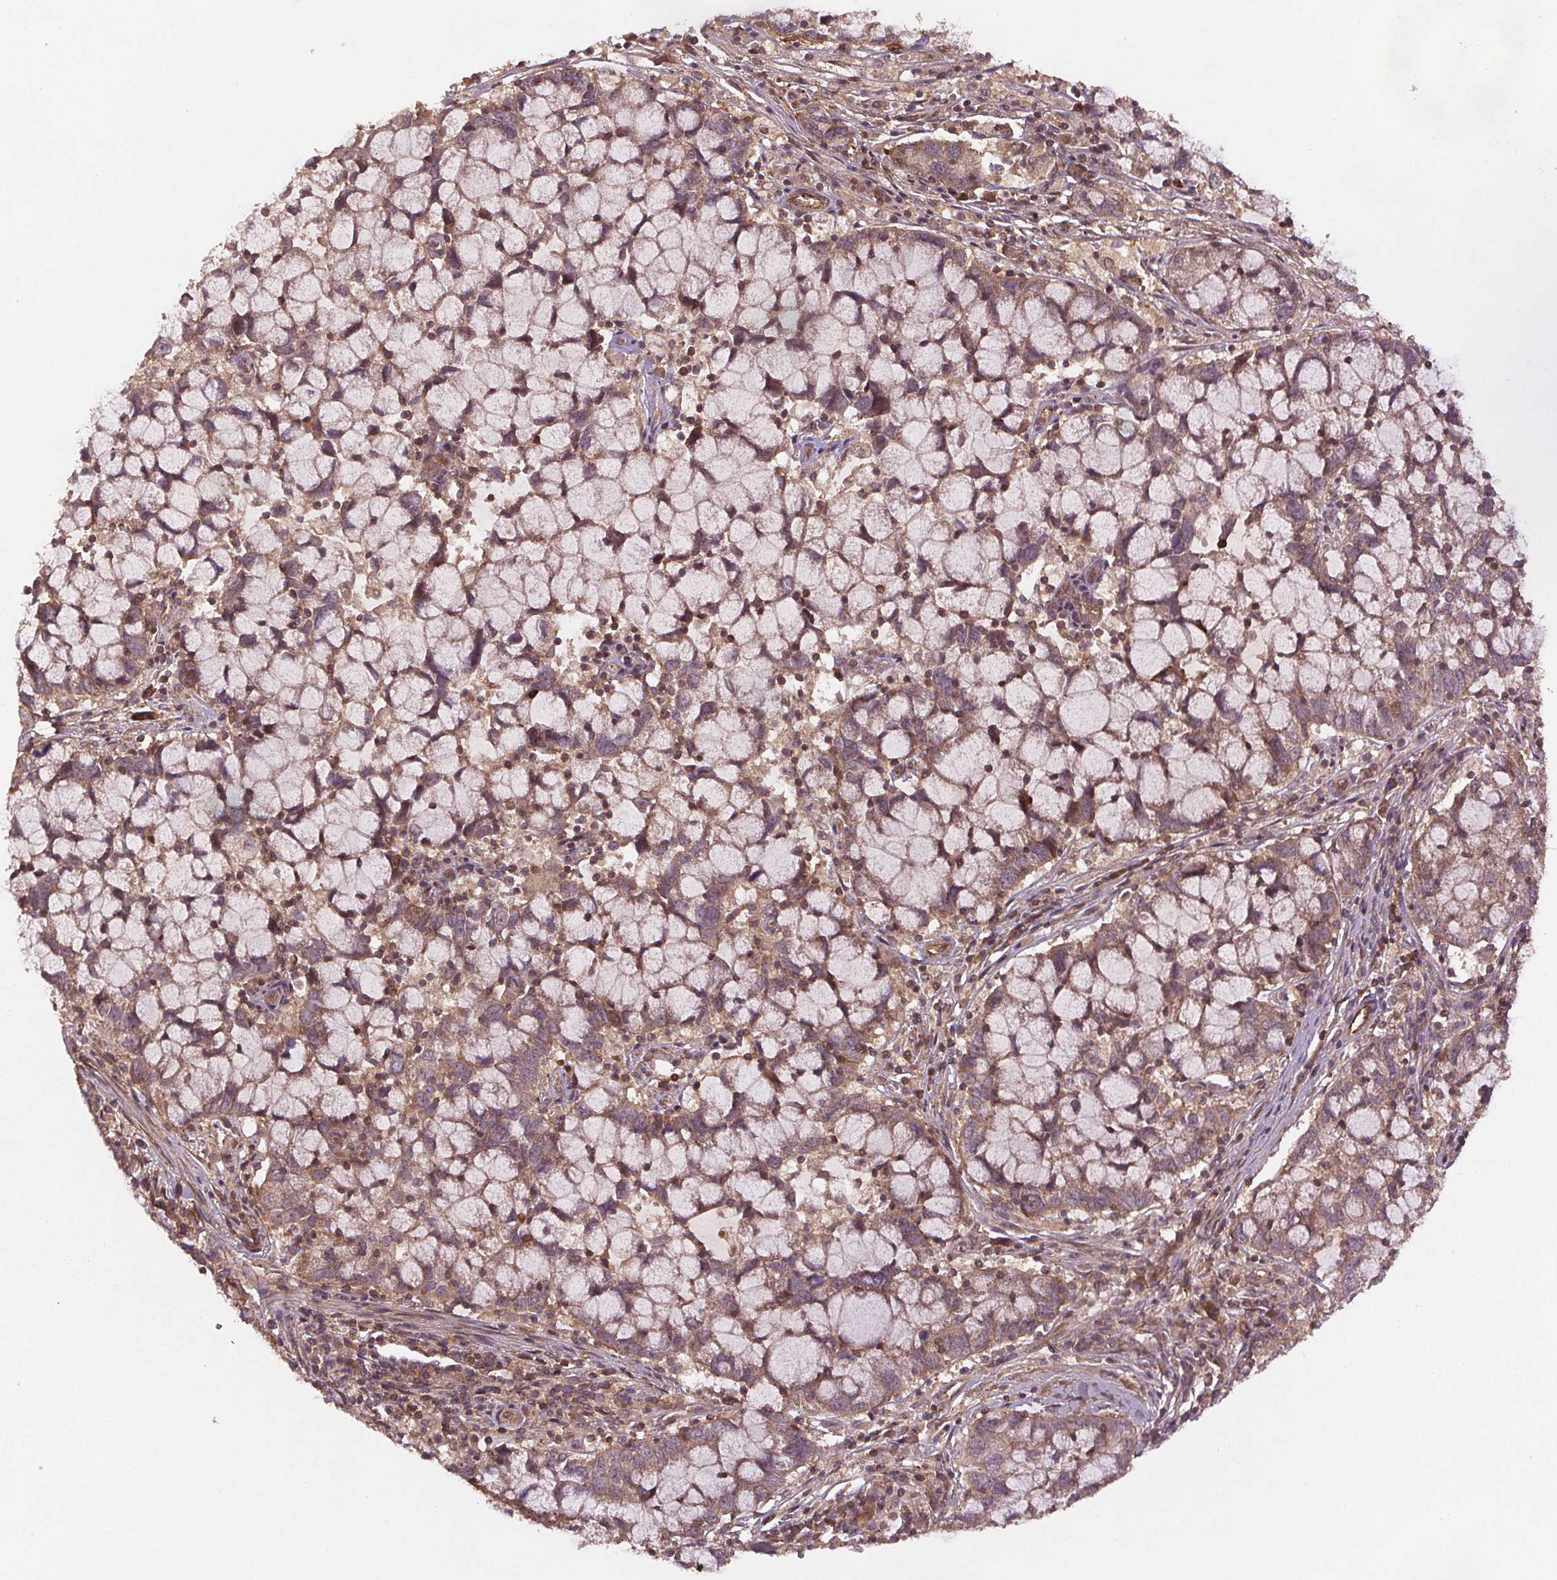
{"staining": {"intensity": "weak", "quantity": ">75%", "location": "cytoplasmic/membranous"}, "tissue": "cervical cancer", "cell_type": "Tumor cells", "image_type": "cancer", "snomed": [{"axis": "morphology", "description": "Adenocarcinoma, NOS"}, {"axis": "topography", "description": "Cervix"}], "caption": "Cervical cancer (adenocarcinoma) stained with DAB (3,3'-diaminobenzidine) immunohistochemistry demonstrates low levels of weak cytoplasmic/membranous positivity in about >75% of tumor cells.", "gene": "SEC14L2", "patient": {"sex": "female", "age": 40}}